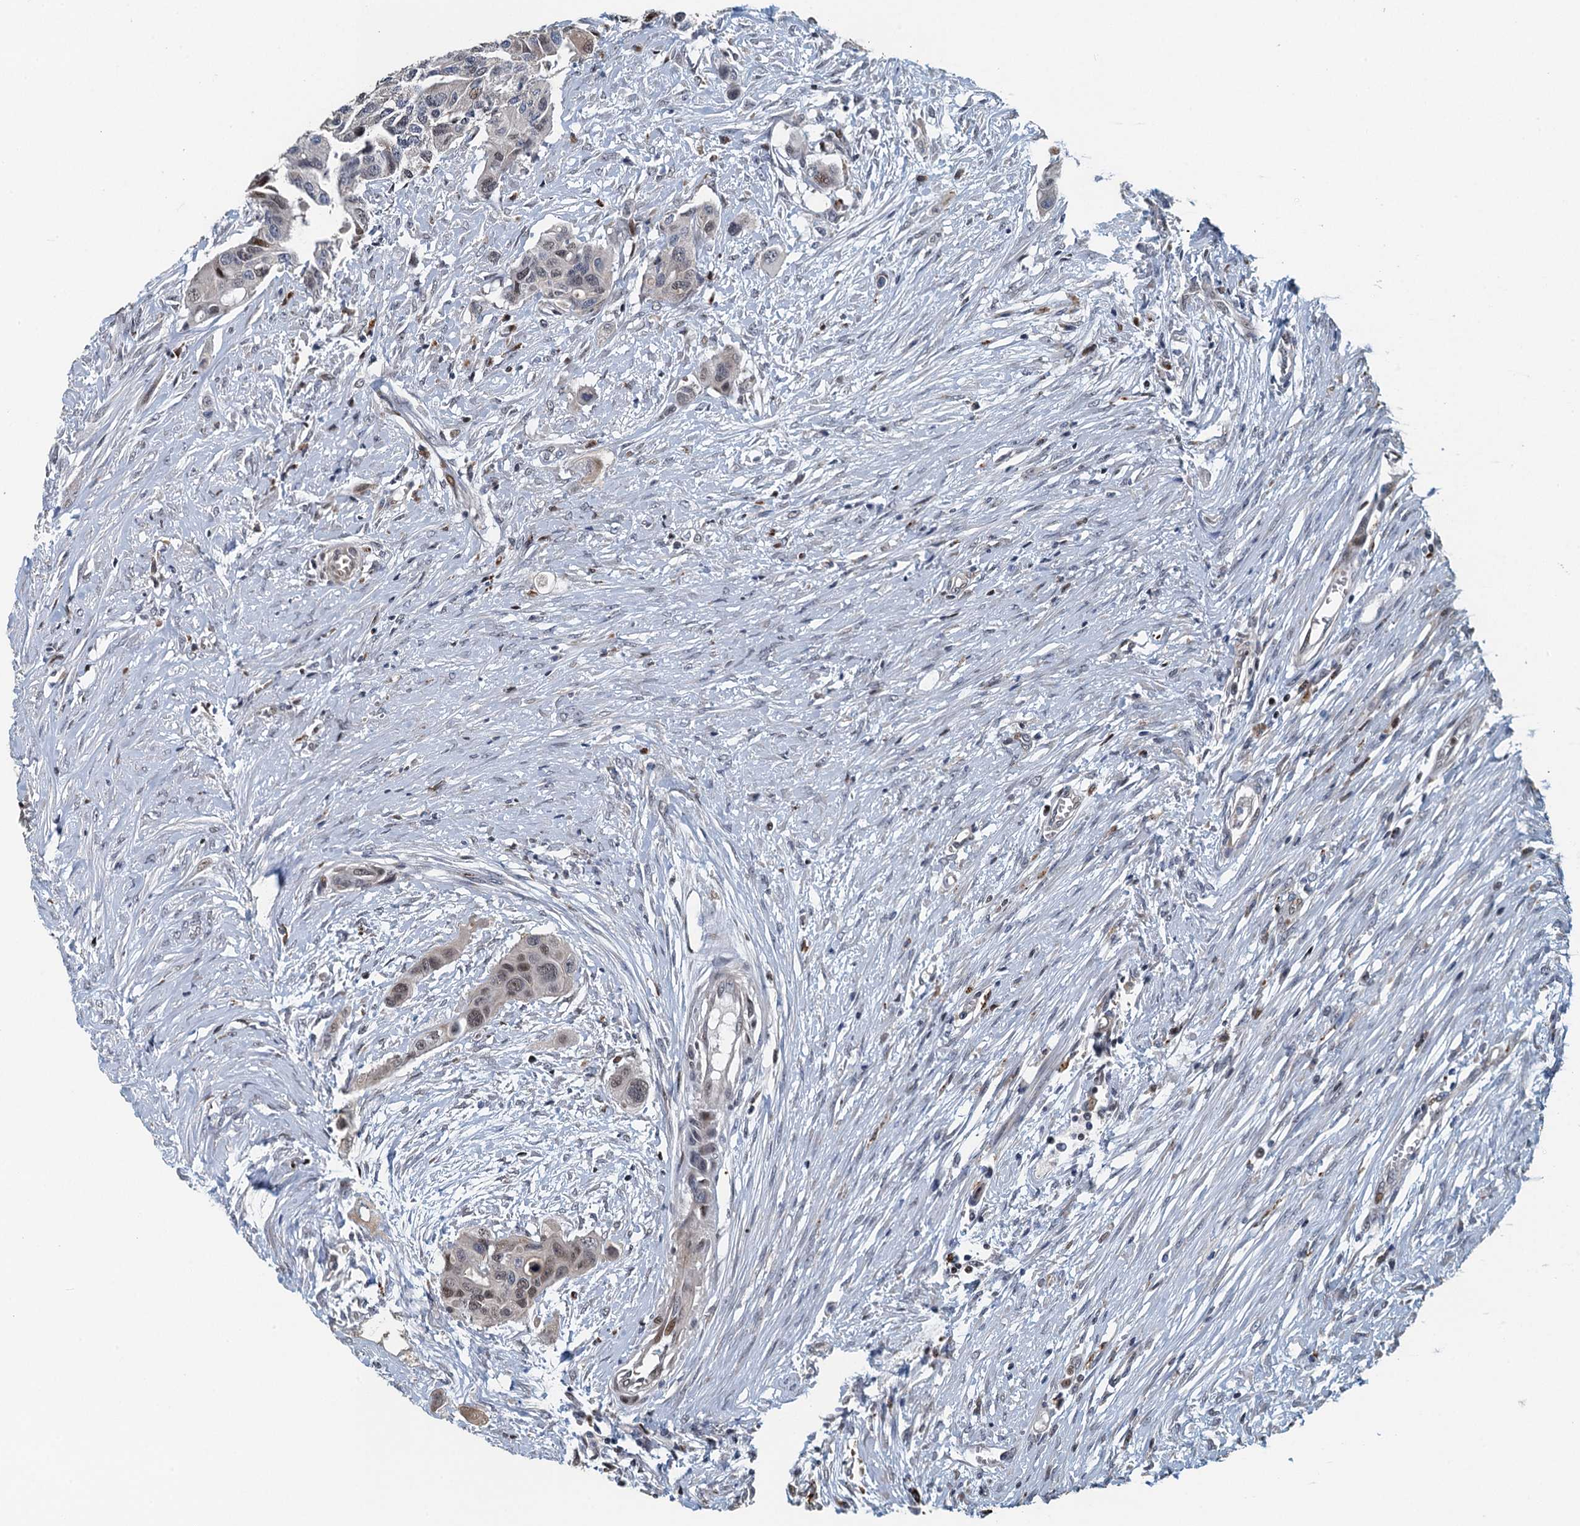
{"staining": {"intensity": "moderate", "quantity": "<25%", "location": "nuclear"}, "tissue": "colorectal cancer", "cell_type": "Tumor cells", "image_type": "cancer", "snomed": [{"axis": "morphology", "description": "Adenocarcinoma, NOS"}, {"axis": "topography", "description": "Colon"}], "caption": "DAB (3,3'-diaminobenzidine) immunohistochemical staining of human colorectal cancer (adenocarcinoma) shows moderate nuclear protein expression in about <25% of tumor cells.", "gene": "AGRN", "patient": {"sex": "male", "age": 77}}